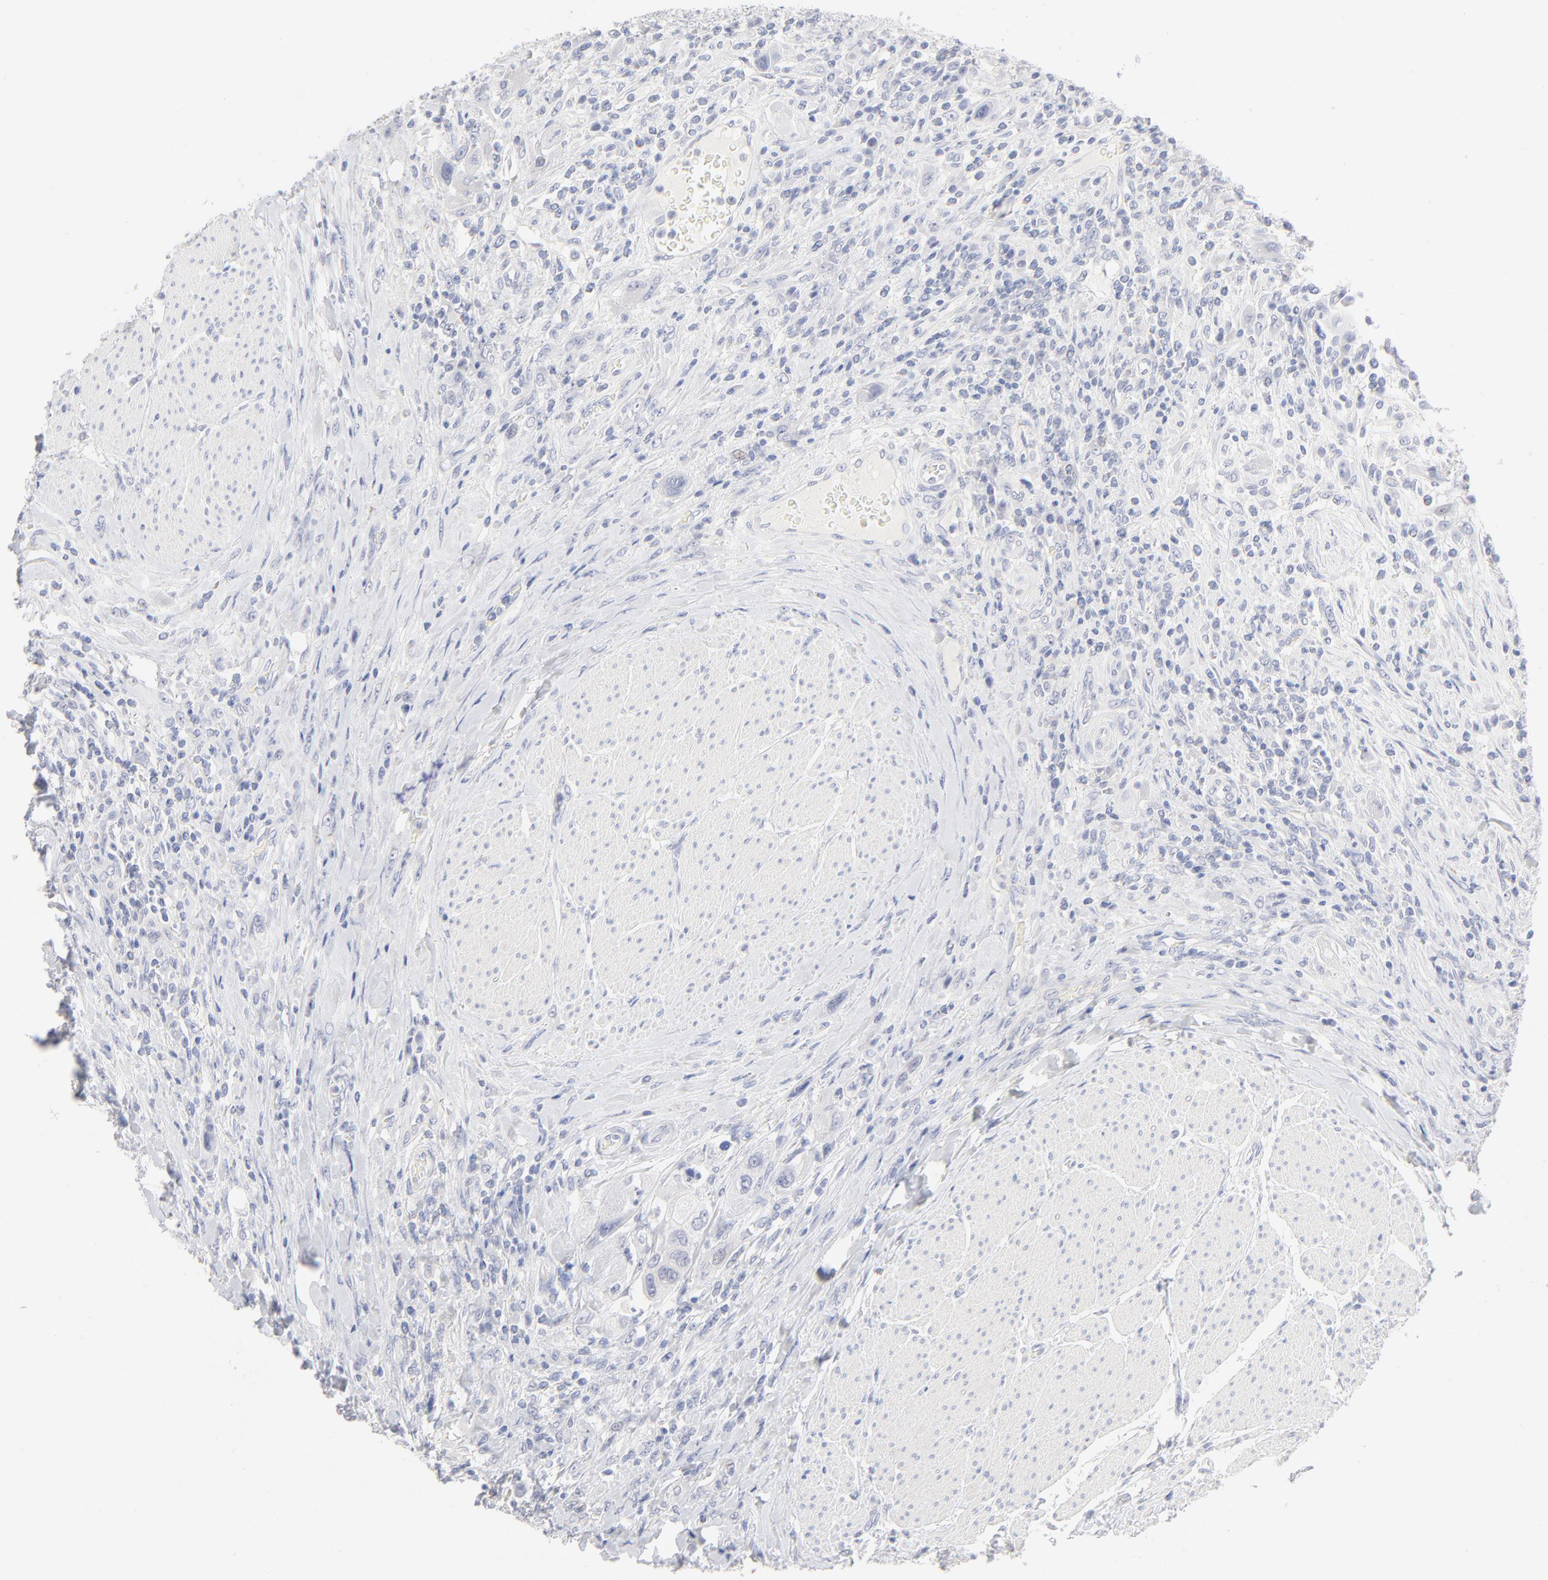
{"staining": {"intensity": "negative", "quantity": "none", "location": "none"}, "tissue": "urothelial cancer", "cell_type": "Tumor cells", "image_type": "cancer", "snomed": [{"axis": "morphology", "description": "Urothelial carcinoma, High grade"}, {"axis": "topography", "description": "Urinary bladder"}], "caption": "Tumor cells are negative for protein expression in human urothelial carcinoma (high-grade). Nuclei are stained in blue.", "gene": "ONECUT1", "patient": {"sex": "male", "age": 50}}